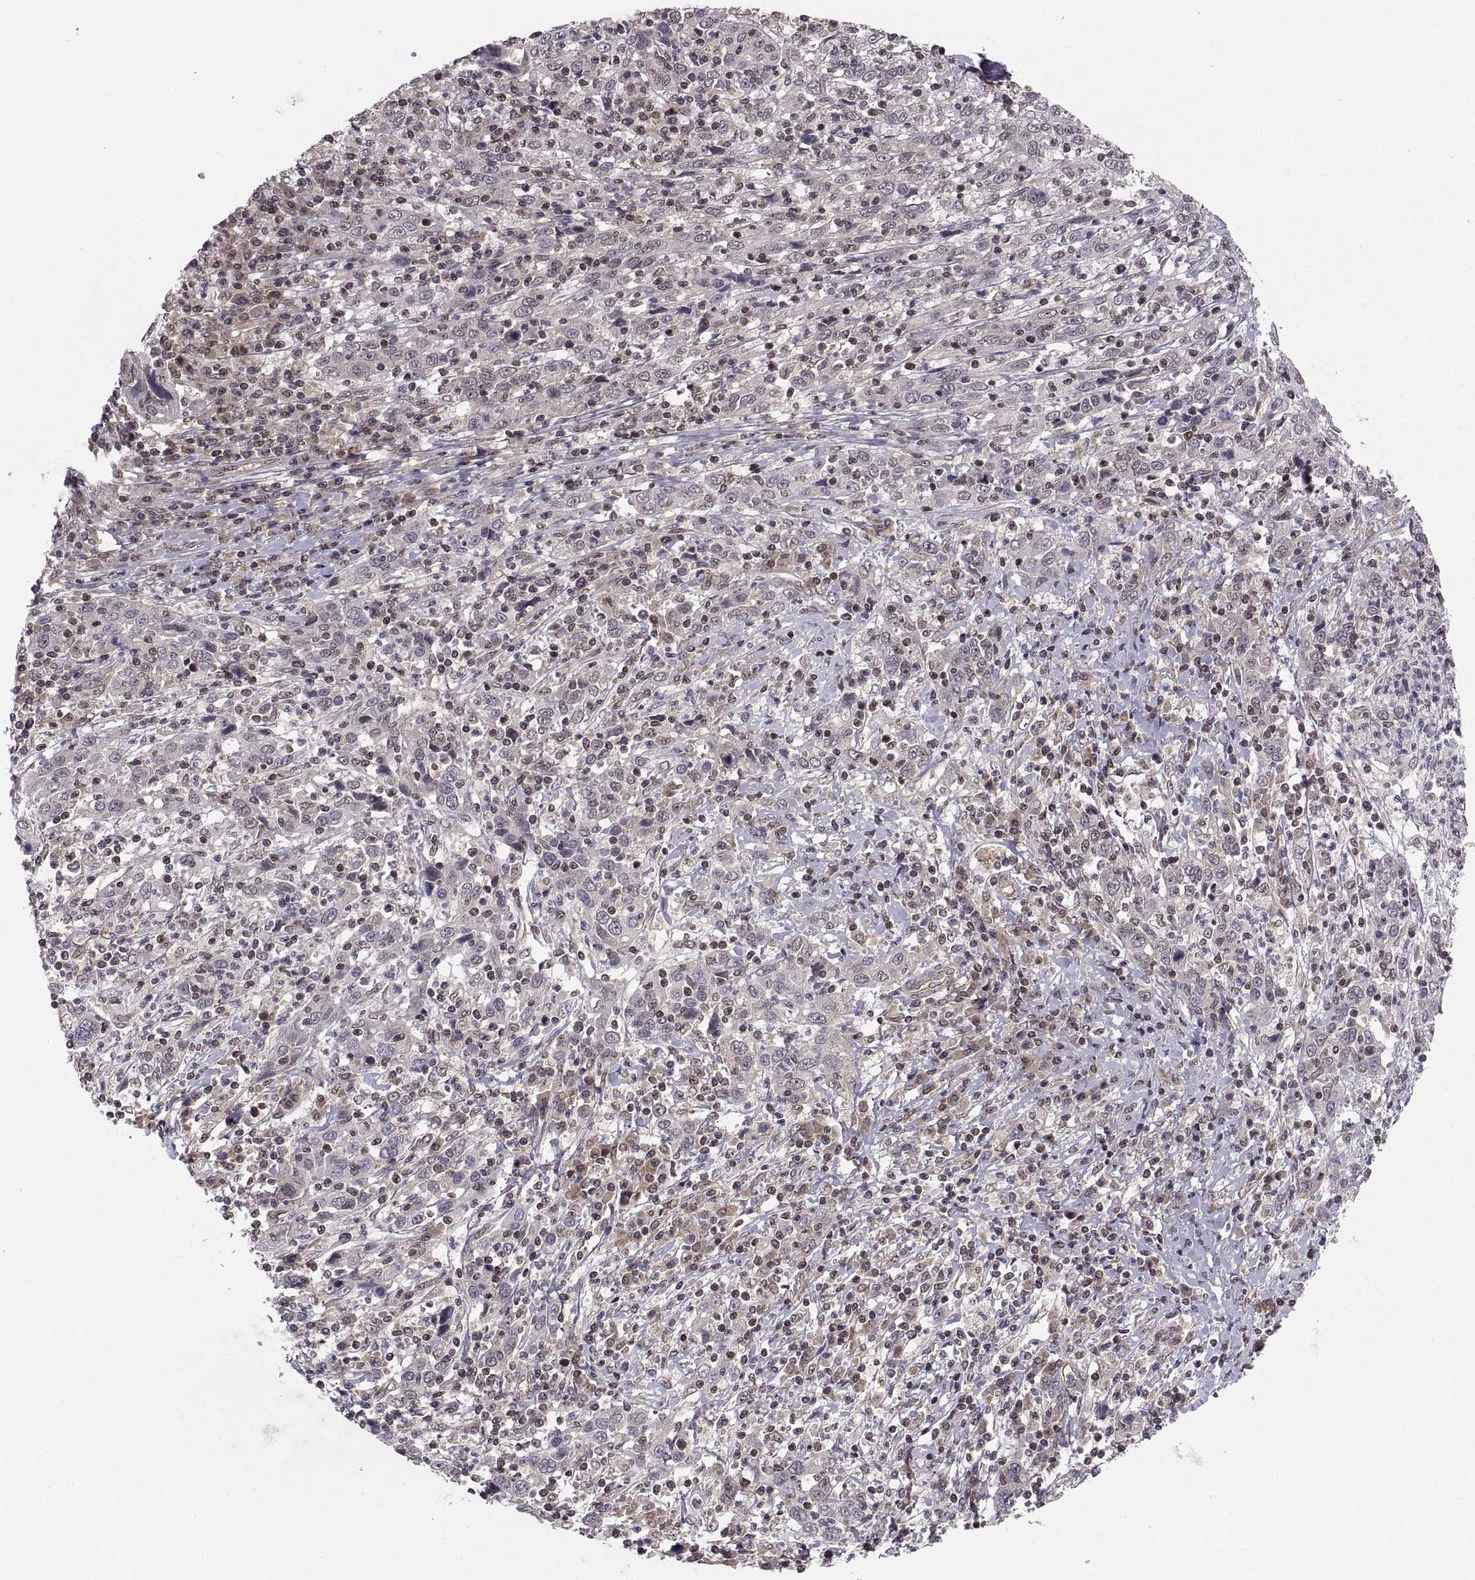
{"staining": {"intensity": "moderate", "quantity": "<25%", "location": "cytoplasmic/membranous"}, "tissue": "cervical cancer", "cell_type": "Tumor cells", "image_type": "cancer", "snomed": [{"axis": "morphology", "description": "Squamous cell carcinoma, NOS"}, {"axis": "topography", "description": "Cervix"}], "caption": "Human cervical squamous cell carcinoma stained with a protein marker reveals moderate staining in tumor cells.", "gene": "ABL2", "patient": {"sex": "female", "age": 46}}